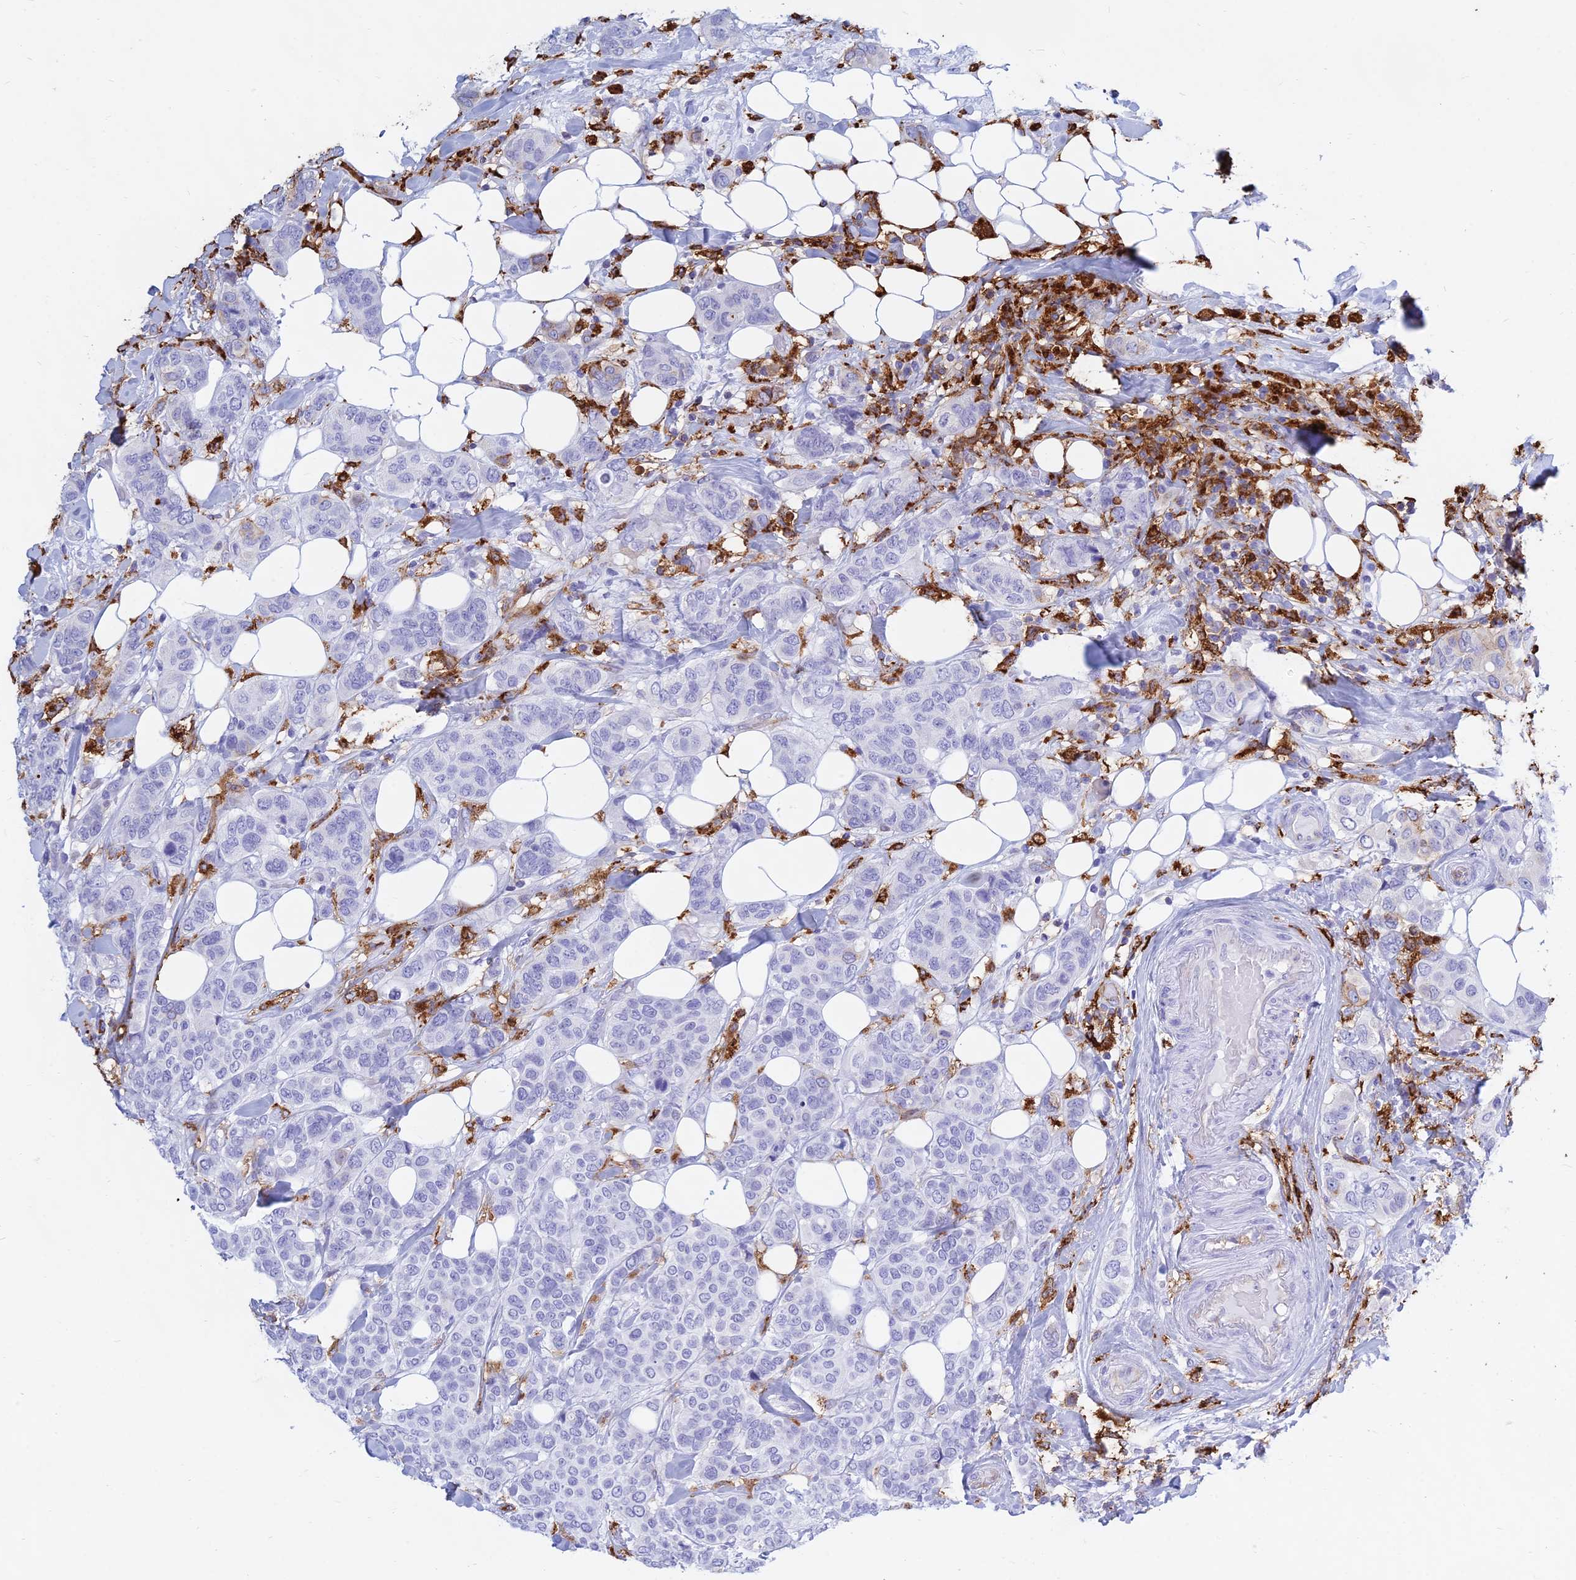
{"staining": {"intensity": "moderate", "quantity": "<25%", "location": "cytoplasmic/membranous"}, "tissue": "breast cancer", "cell_type": "Tumor cells", "image_type": "cancer", "snomed": [{"axis": "morphology", "description": "Lobular carcinoma"}, {"axis": "topography", "description": "Breast"}], "caption": "Immunohistochemical staining of human lobular carcinoma (breast) reveals low levels of moderate cytoplasmic/membranous protein staining in approximately <25% of tumor cells. The staining was performed using DAB, with brown indicating positive protein expression. Nuclei are stained blue with hematoxylin.", "gene": "HLA-DRB1", "patient": {"sex": "female", "age": 51}}